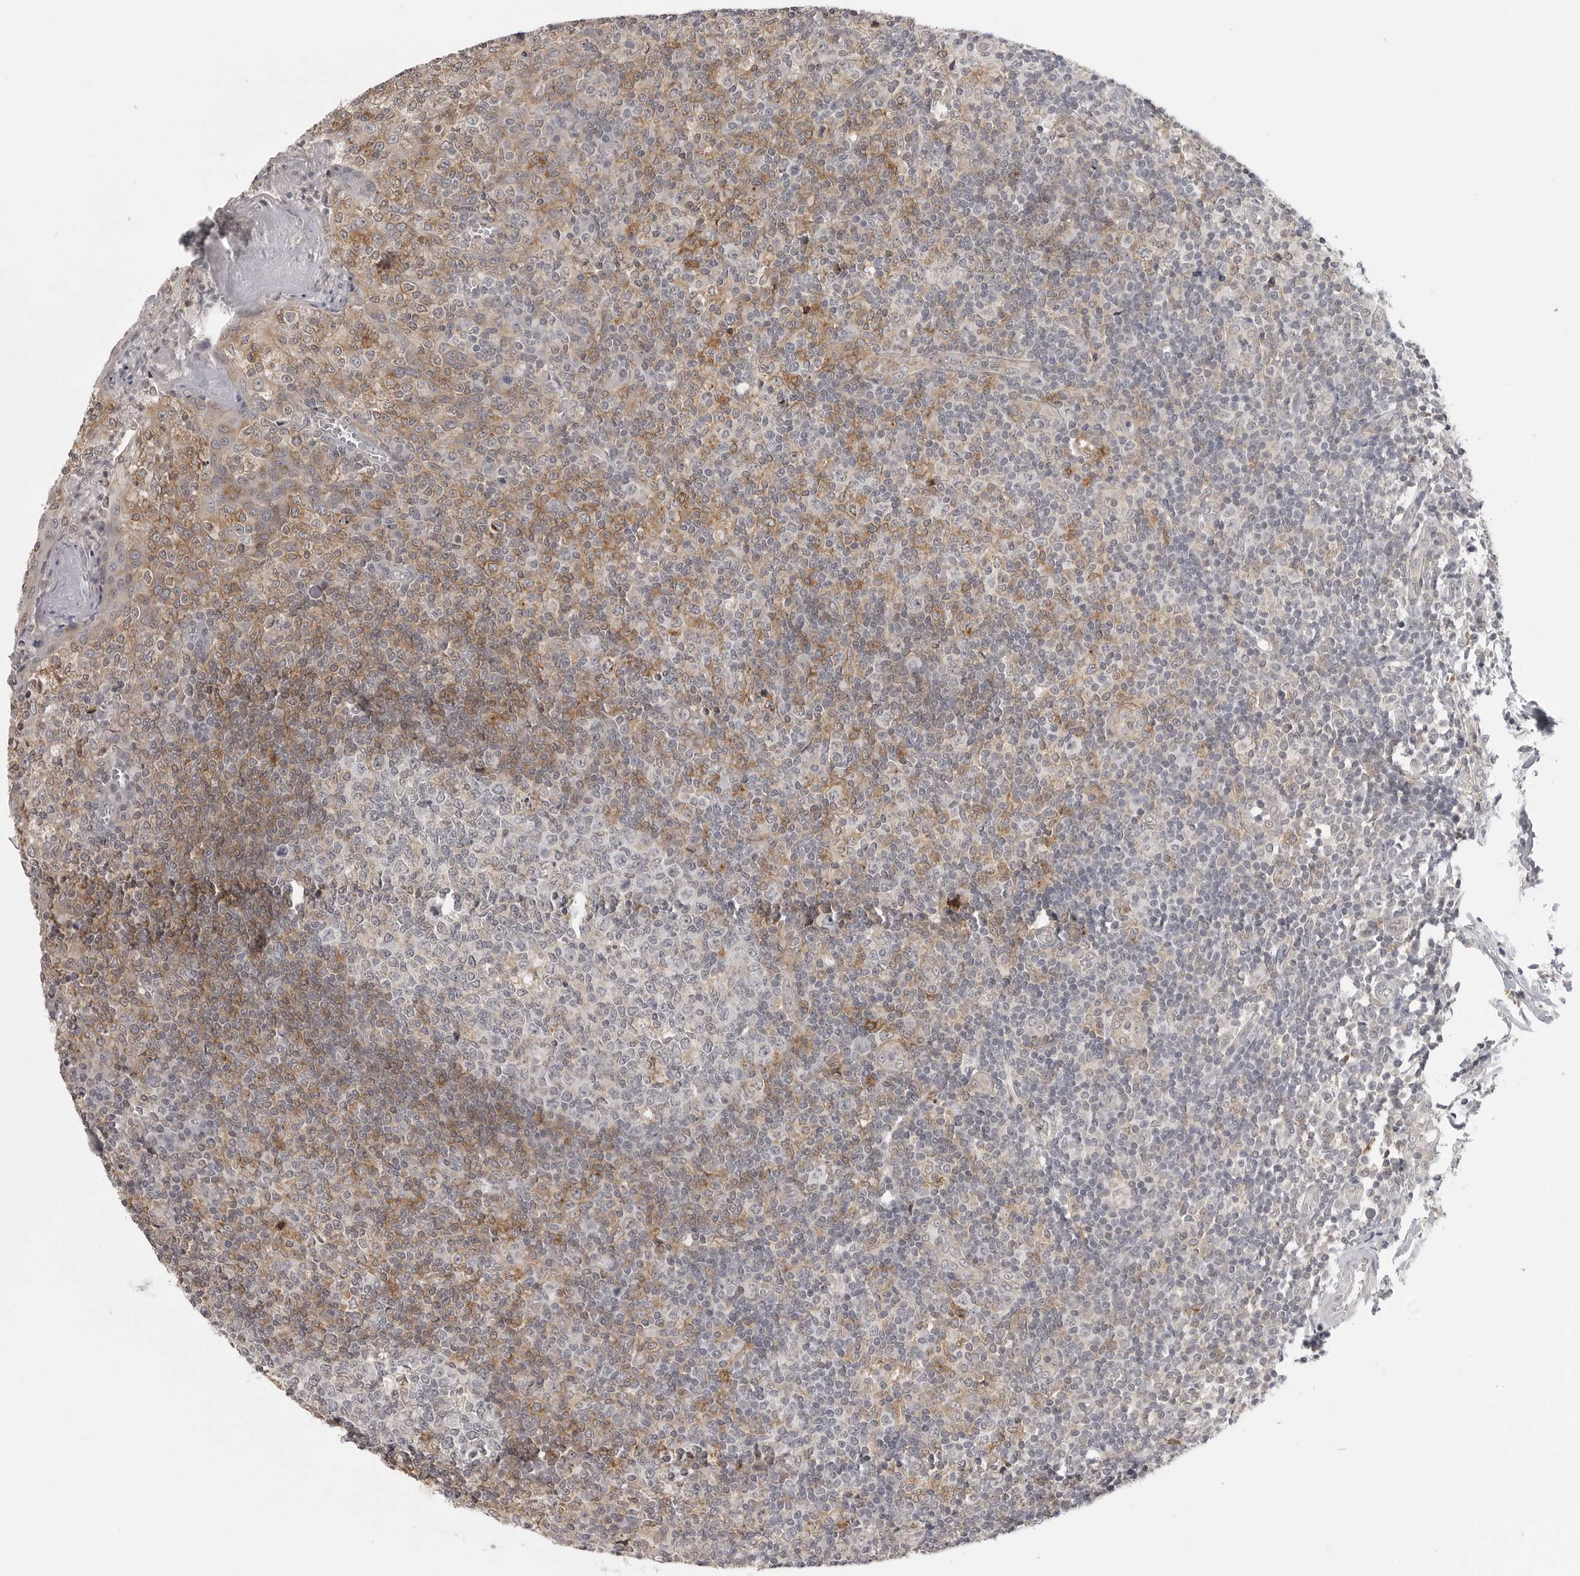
{"staining": {"intensity": "weak", "quantity": "25%-75%", "location": "cytoplasmic/membranous"}, "tissue": "tonsil", "cell_type": "Germinal center cells", "image_type": "normal", "snomed": [{"axis": "morphology", "description": "Normal tissue, NOS"}, {"axis": "topography", "description": "Tonsil"}], "caption": "An image of human tonsil stained for a protein shows weak cytoplasmic/membranous brown staining in germinal center cells.", "gene": "IFNGR1", "patient": {"sex": "female", "age": 19}}